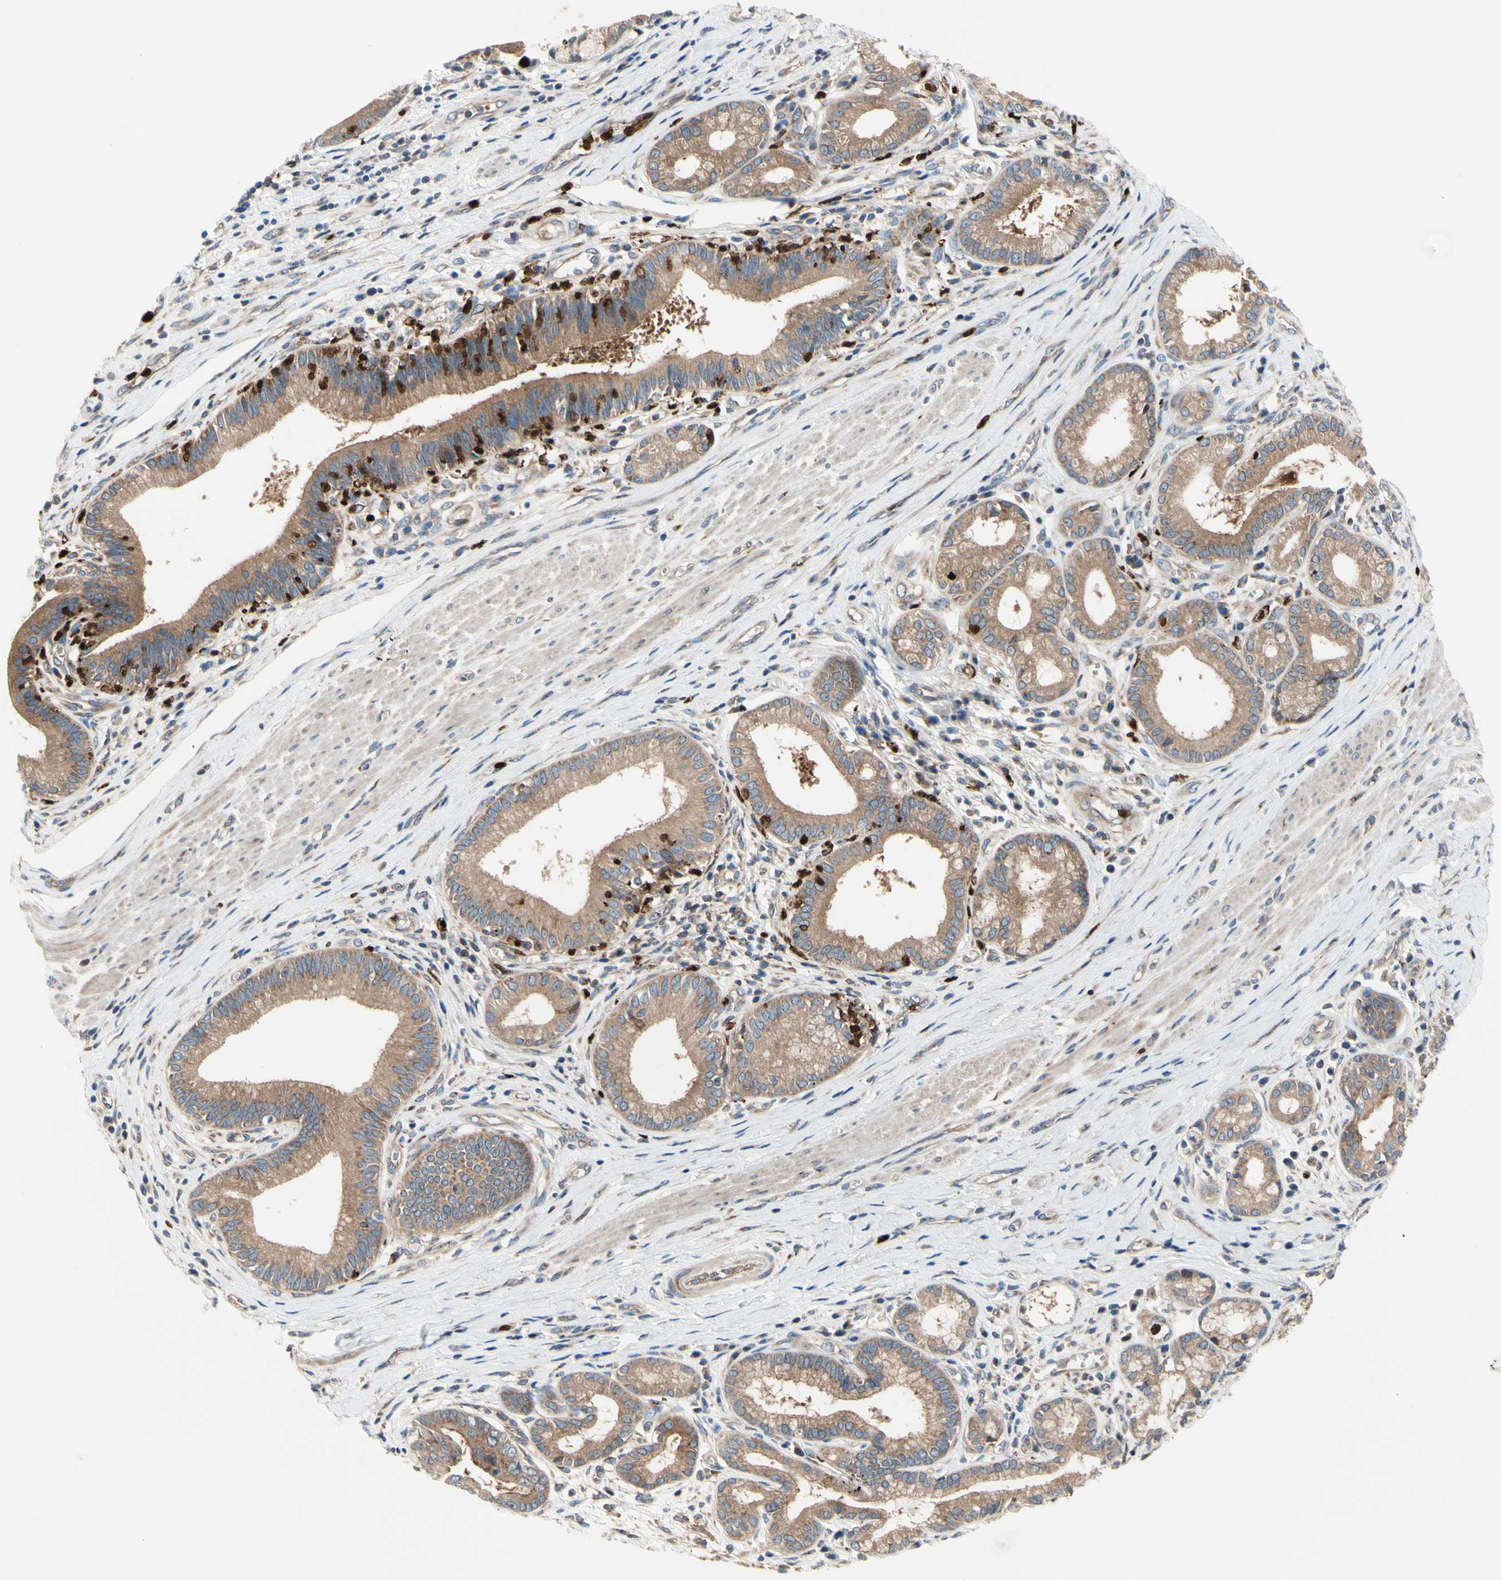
{"staining": {"intensity": "moderate", "quantity": ">75%", "location": "cytoplasmic/membranous"}, "tissue": "pancreatic cancer", "cell_type": "Tumor cells", "image_type": "cancer", "snomed": [{"axis": "morphology", "description": "Adenocarcinoma, NOS"}, {"axis": "topography", "description": "Pancreas"}], "caption": "Immunohistochemical staining of human adenocarcinoma (pancreatic) shows medium levels of moderate cytoplasmic/membranous protein expression in about >75% of tumor cells.", "gene": "USP9X", "patient": {"sex": "female", "age": 75}}